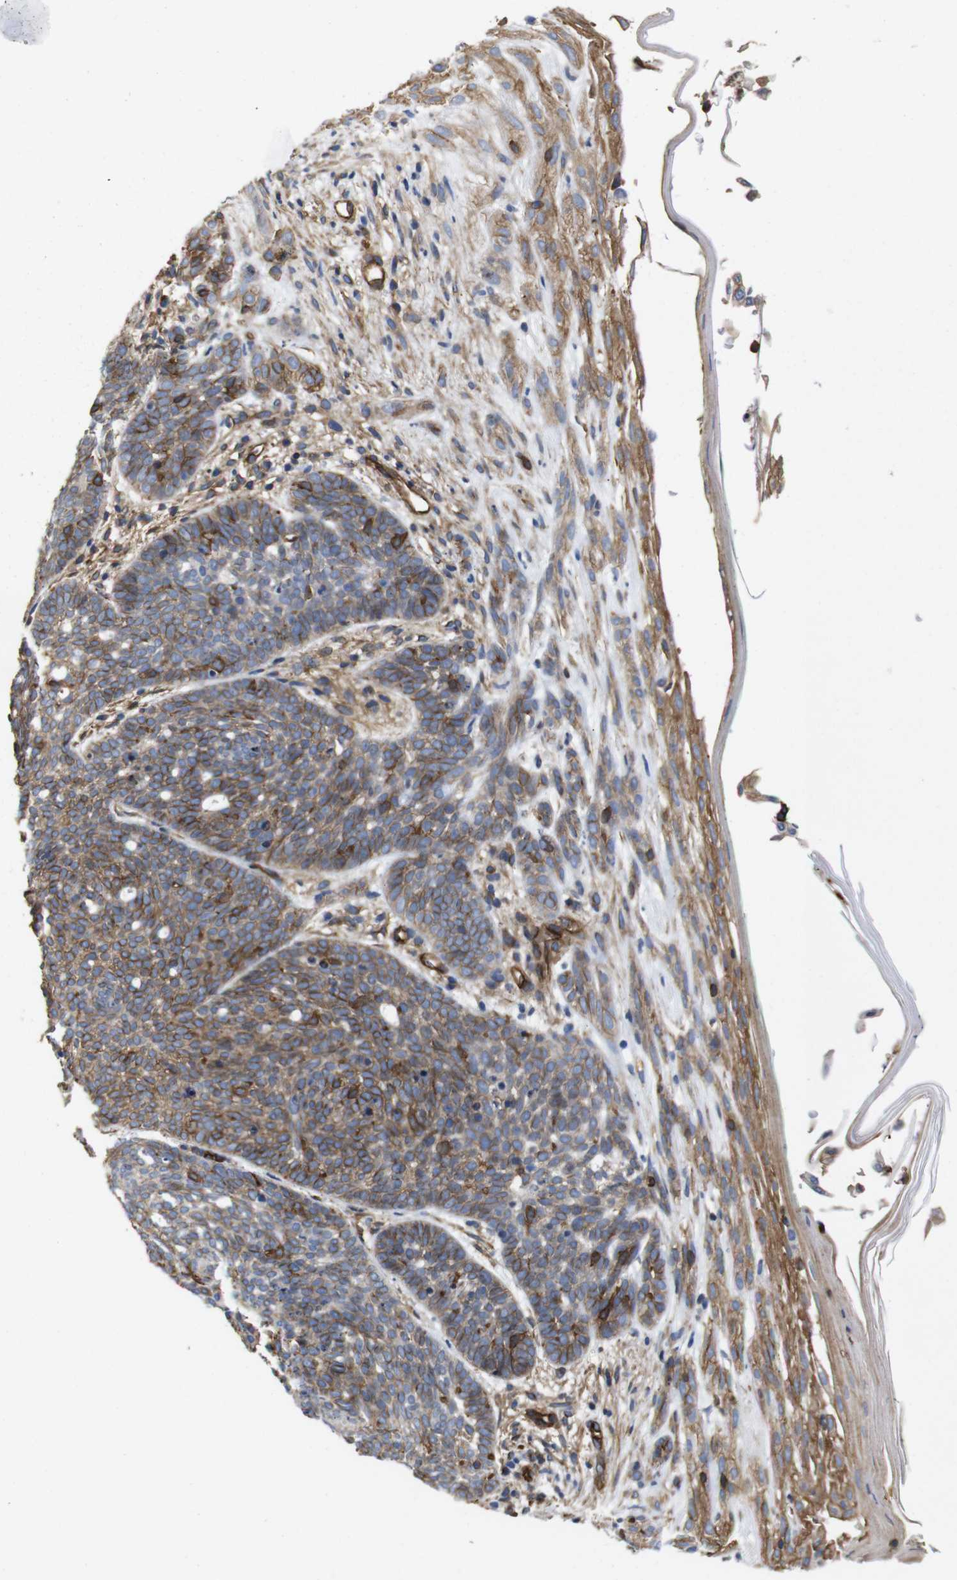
{"staining": {"intensity": "moderate", "quantity": "25%-75%", "location": "cytoplasmic/membranous"}, "tissue": "skin cancer", "cell_type": "Tumor cells", "image_type": "cancer", "snomed": [{"axis": "morphology", "description": "Basal cell carcinoma"}, {"axis": "topography", "description": "Skin"}], "caption": "Immunohistochemical staining of skin cancer (basal cell carcinoma) reveals moderate cytoplasmic/membranous protein staining in about 25%-75% of tumor cells.", "gene": "SPTBN1", "patient": {"sex": "female", "age": 70}}